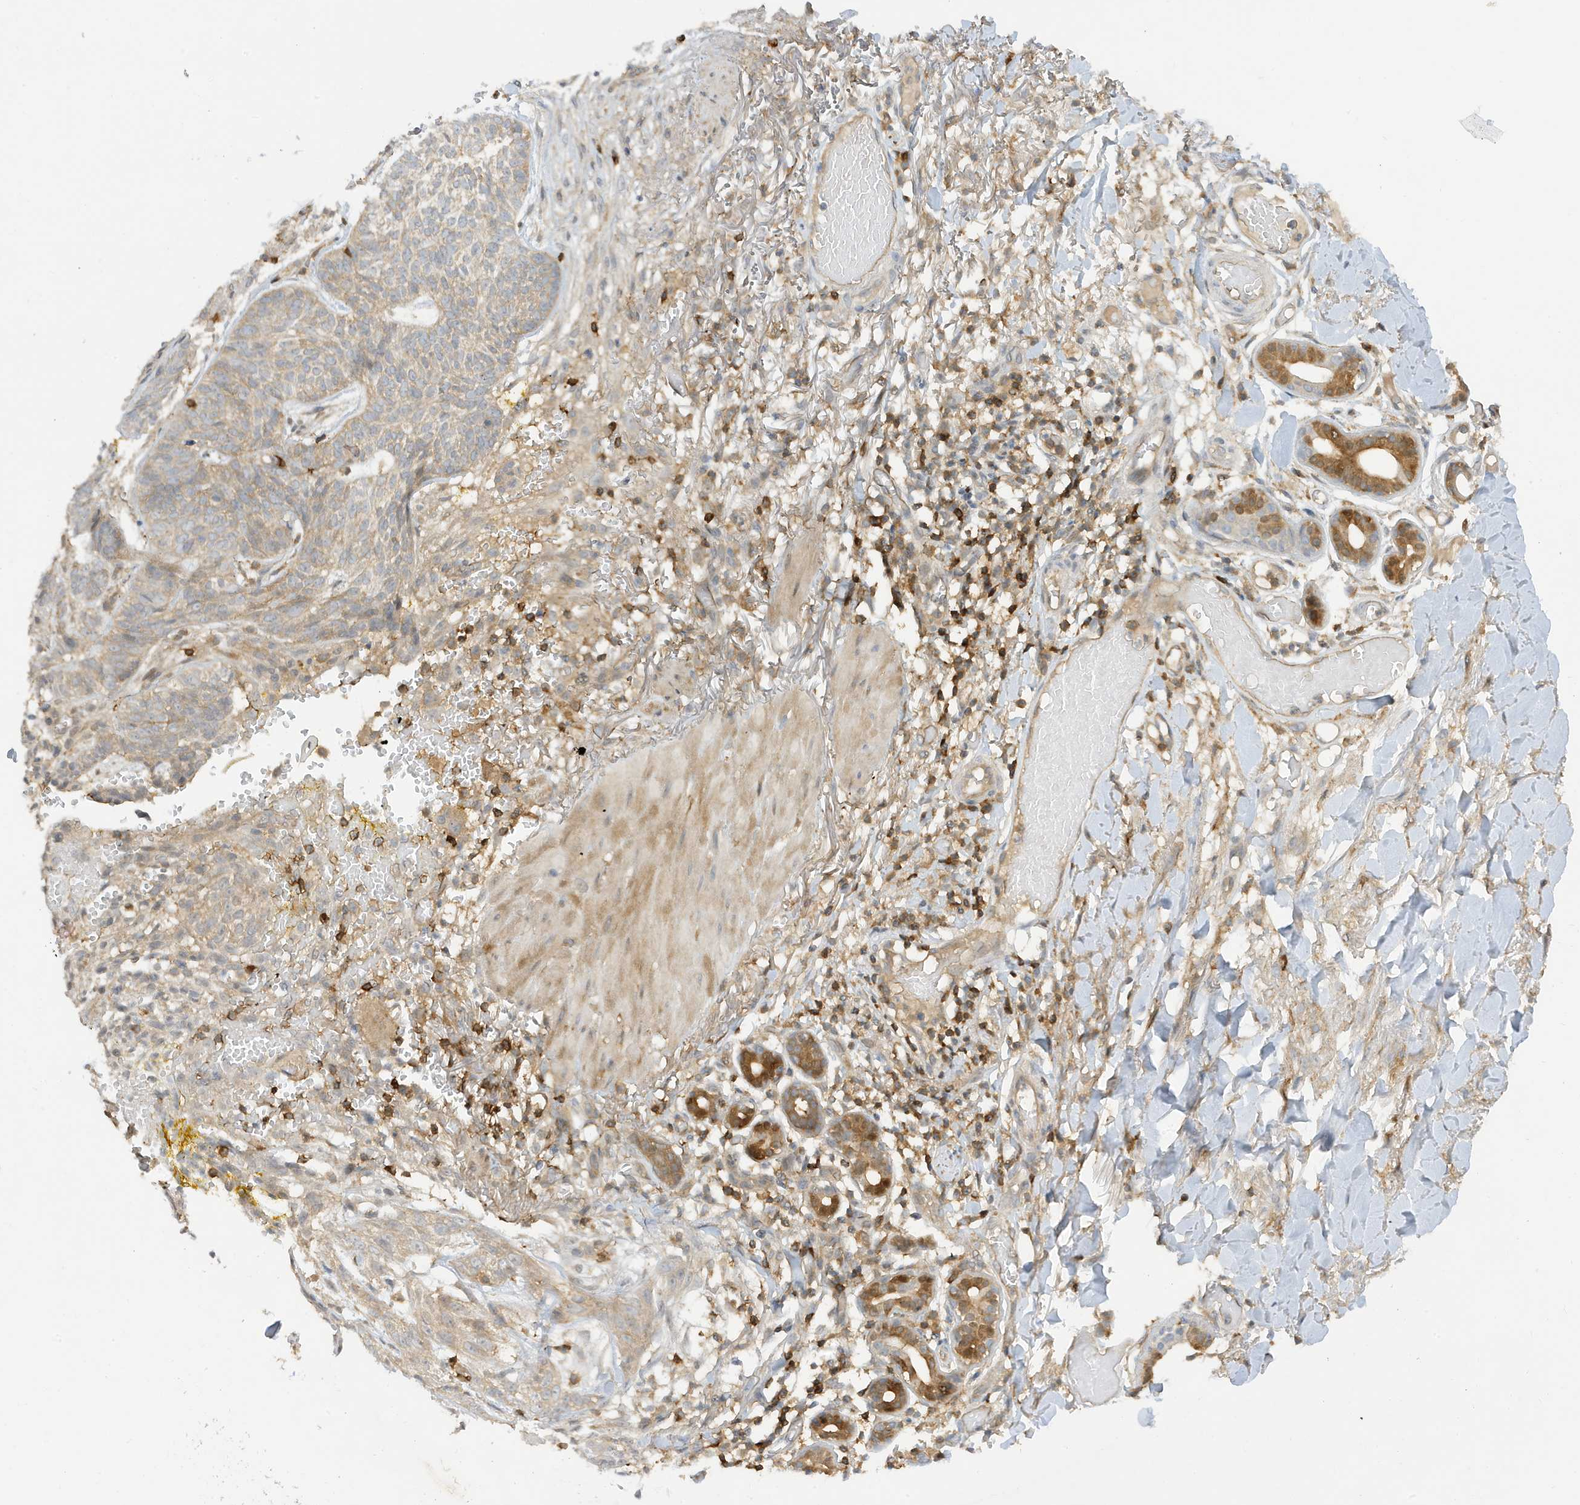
{"staining": {"intensity": "weak", "quantity": "<25%", "location": "cytoplasmic/membranous"}, "tissue": "skin cancer", "cell_type": "Tumor cells", "image_type": "cancer", "snomed": [{"axis": "morphology", "description": "Basal cell carcinoma"}, {"axis": "topography", "description": "Skin"}], "caption": "Histopathology image shows no protein positivity in tumor cells of skin cancer tissue.", "gene": "PHACTR2", "patient": {"sex": "male", "age": 85}}